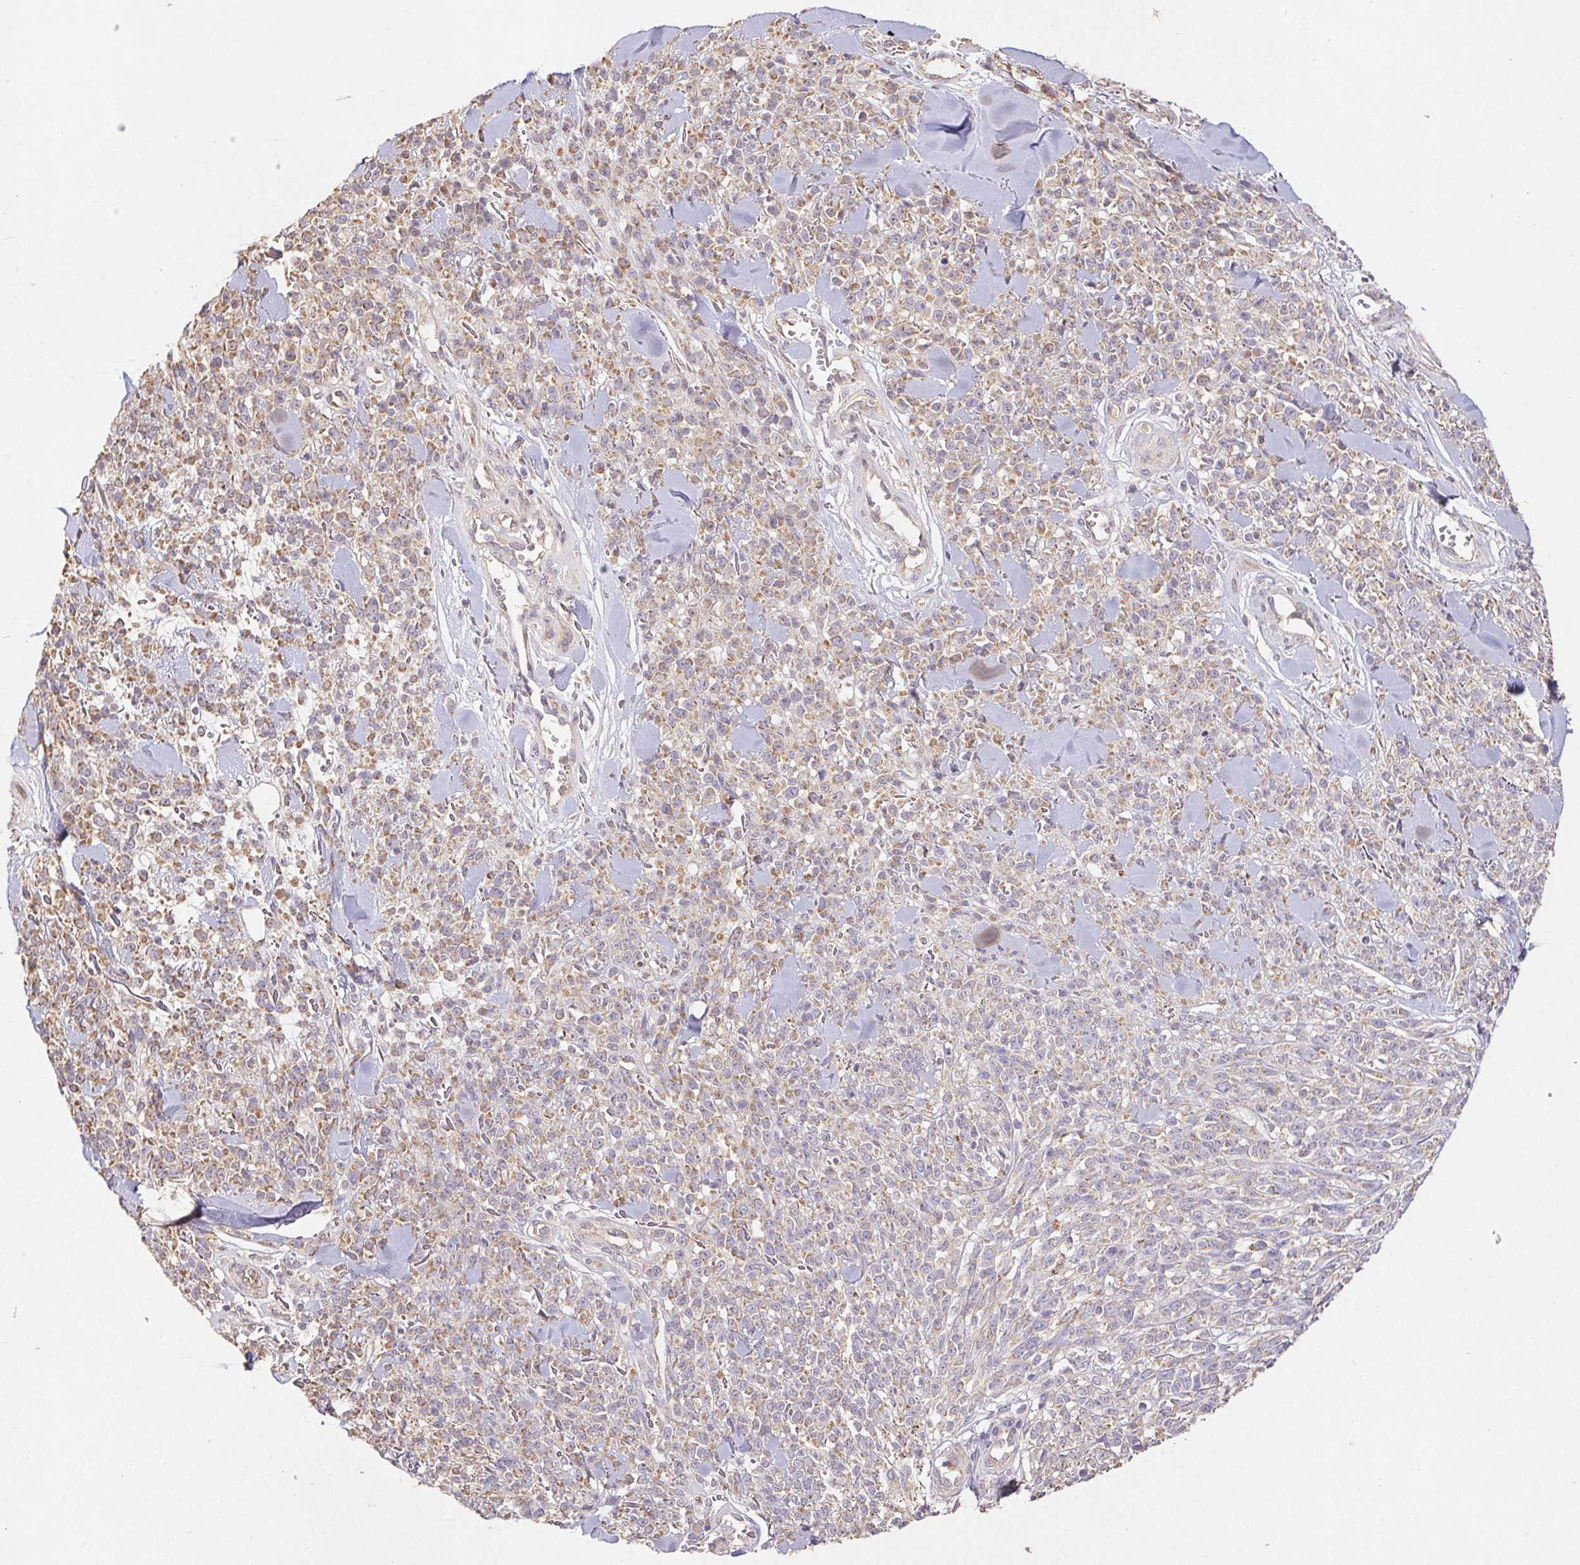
{"staining": {"intensity": "weak", "quantity": "25%-75%", "location": "cytoplasmic/membranous"}, "tissue": "melanoma", "cell_type": "Tumor cells", "image_type": "cancer", "snomed": [{"axis": "morphology", "description": "Malignant melanoma, NOS"}, {"axis": "topography", "description": "Skin"}, {"axis": "topography", "description": "Skin of trunk"}], "caption": "Weak cytoplasmic/membranous positivity for a protein is present in about 25%-75% of tumor cells of malignant melanoma using immunohistochemistry (IHC).", "gene": "RAB11A", "patient": {"sex": "male", "age": 74}}